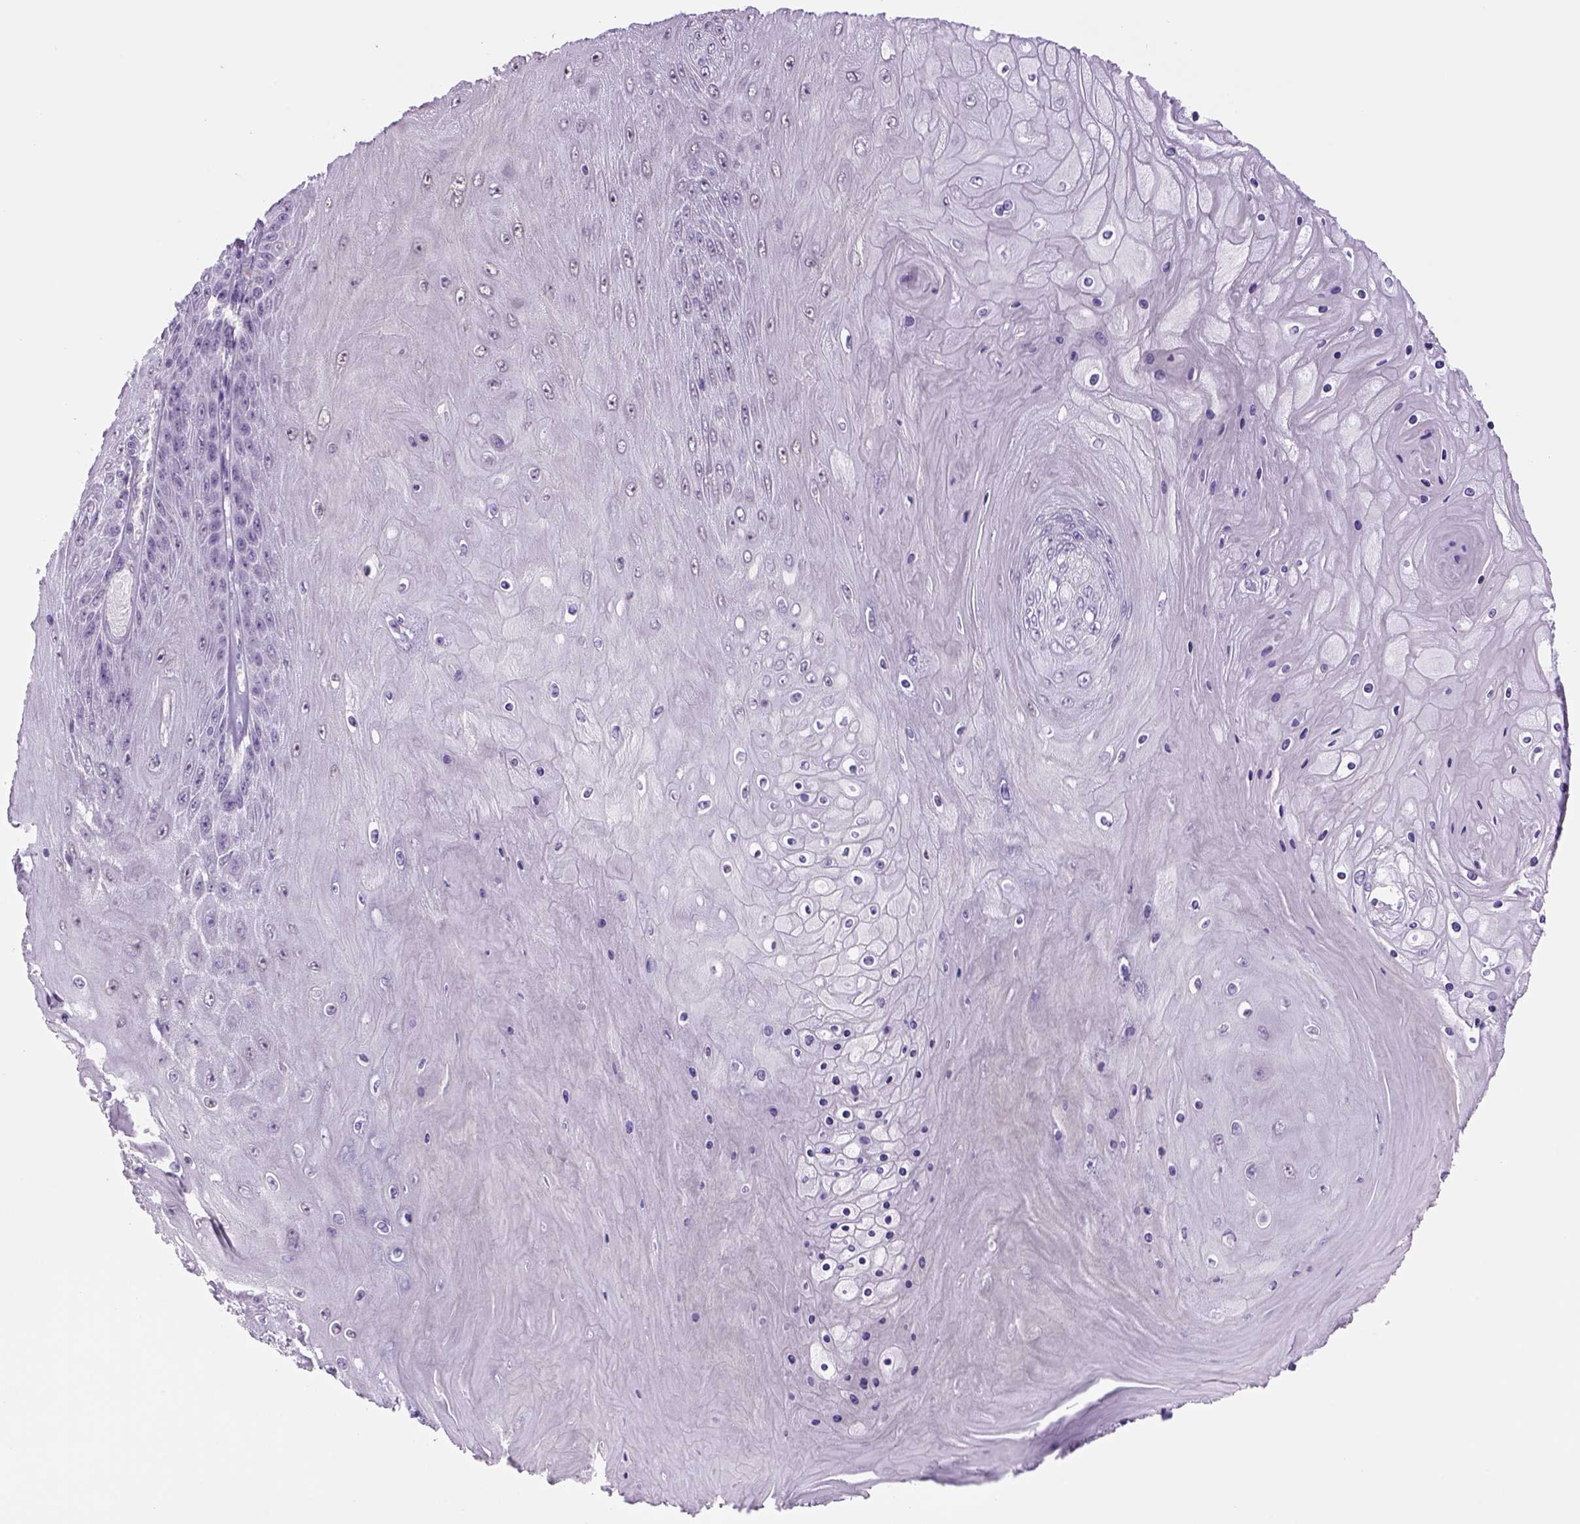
{"staining": {"intensity": "negative", "quantity": "none", "location": "none"}, "tissue": "skin cancer", "cell_type": "Tumor cells", "image_type": "cancer", "snomed": [{"axis": "morphology", "description": "Squamous cell carcinoma, NOS"}, {"axis": "topography", "description": "Skin"}], "caption": "There is no significant positivity in tumor cells of squamous cell carcinoma (skin).", "gene": "DBH", "patient": {"sex": "male", "age": 62}}